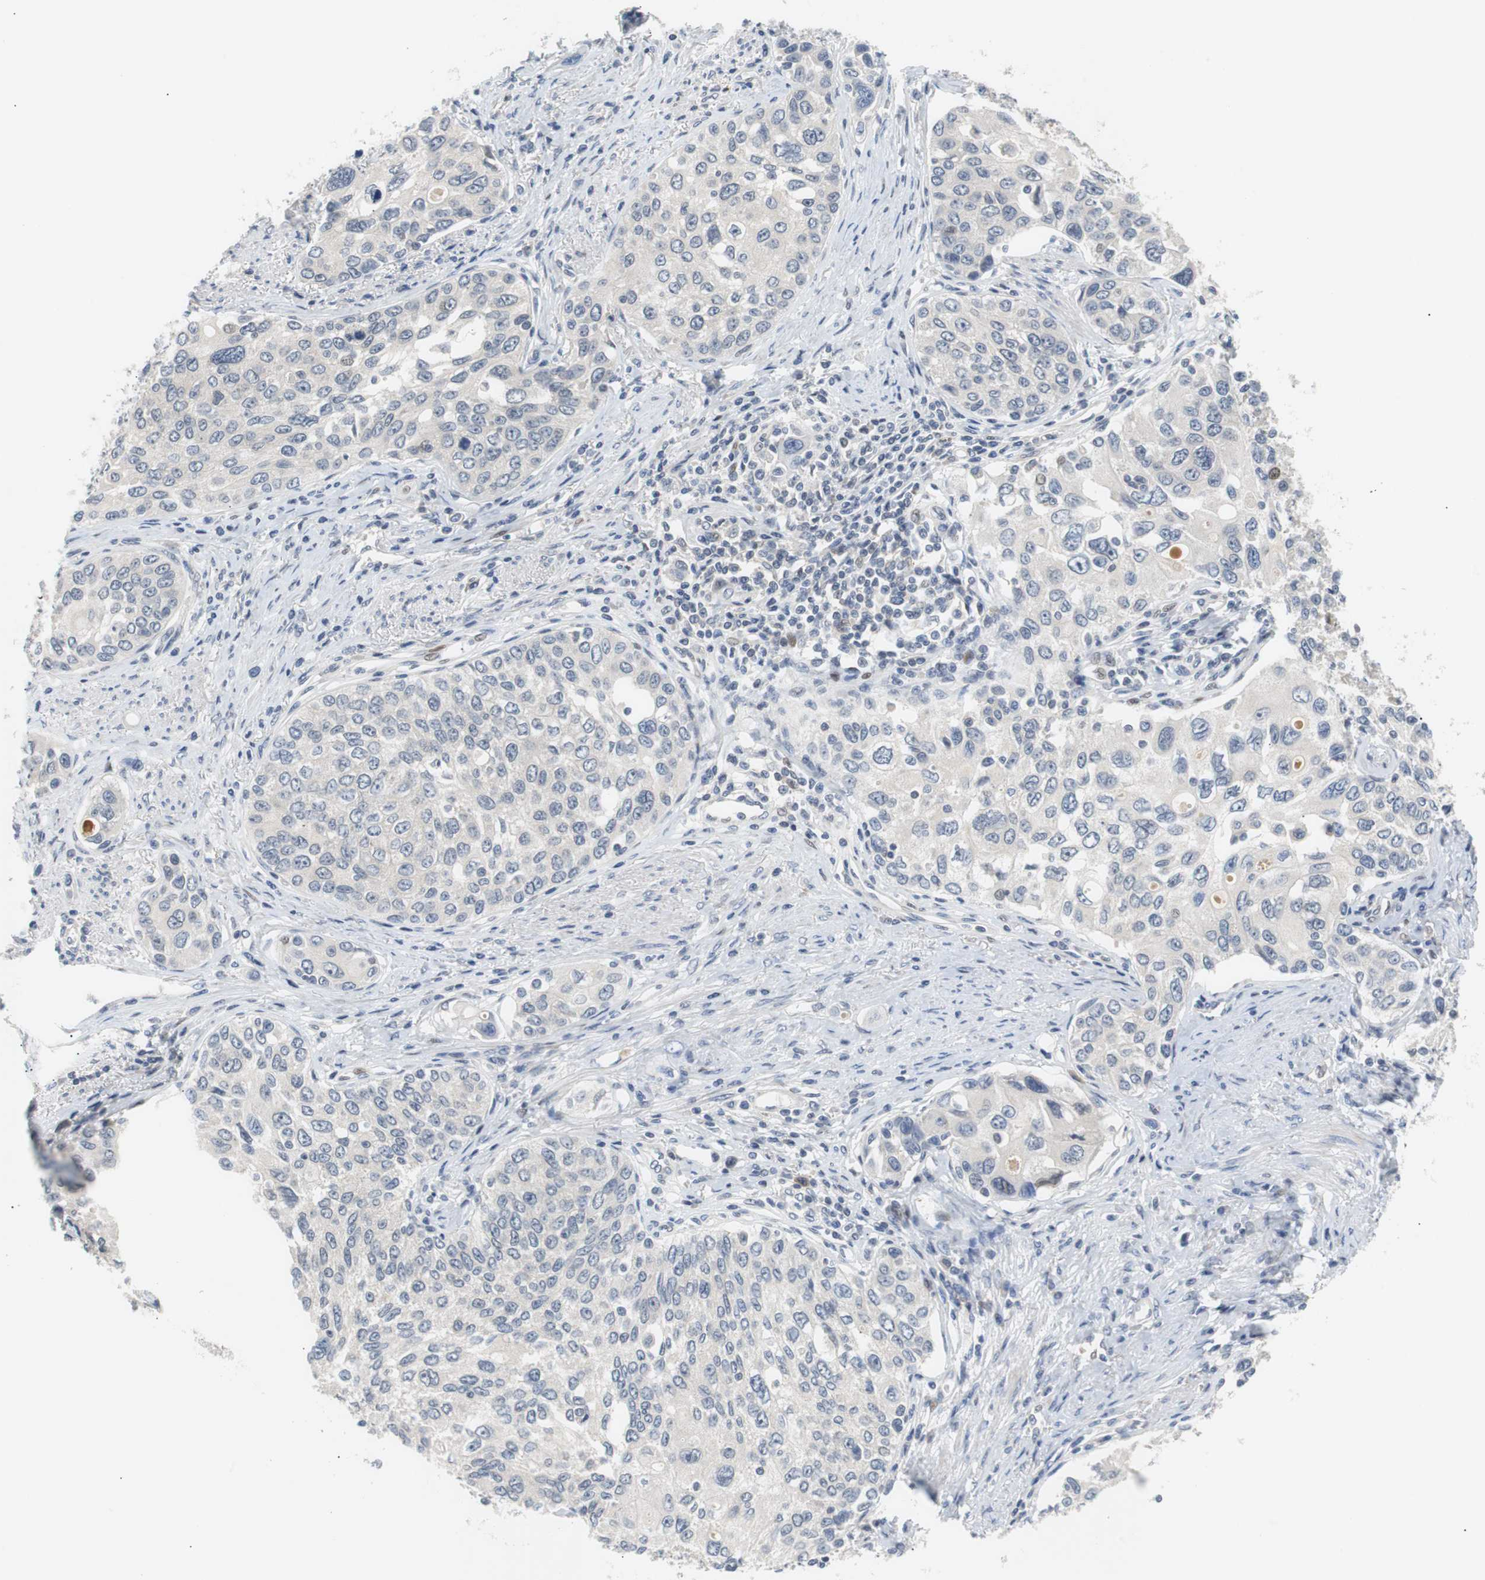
{"staining": {"intensity": "negative", "quantity": "none", "location": "none"}, "tissue": "urothelial cancer", "cell_type": "Tumor cells", "image_type": "cancer", "snomed": [{"axis": "morphology", "description": "Urothelial carcinoma, High grade"}, {"axis": "topography", "description": "Urinary bladder"}], "caption": "Immunohistochemistry (IHC) histopathology image of human urothelial cancer stained for a protein (brown), which shows no staining in tumor cells. The staining is performed using DAB (3,3'-diaminobenzidine) brown chromogen with nuclei counter-stained in using hematoxylin.", "gene": "MAP2K4", "patient": {"sex": "female", "age": 56}}